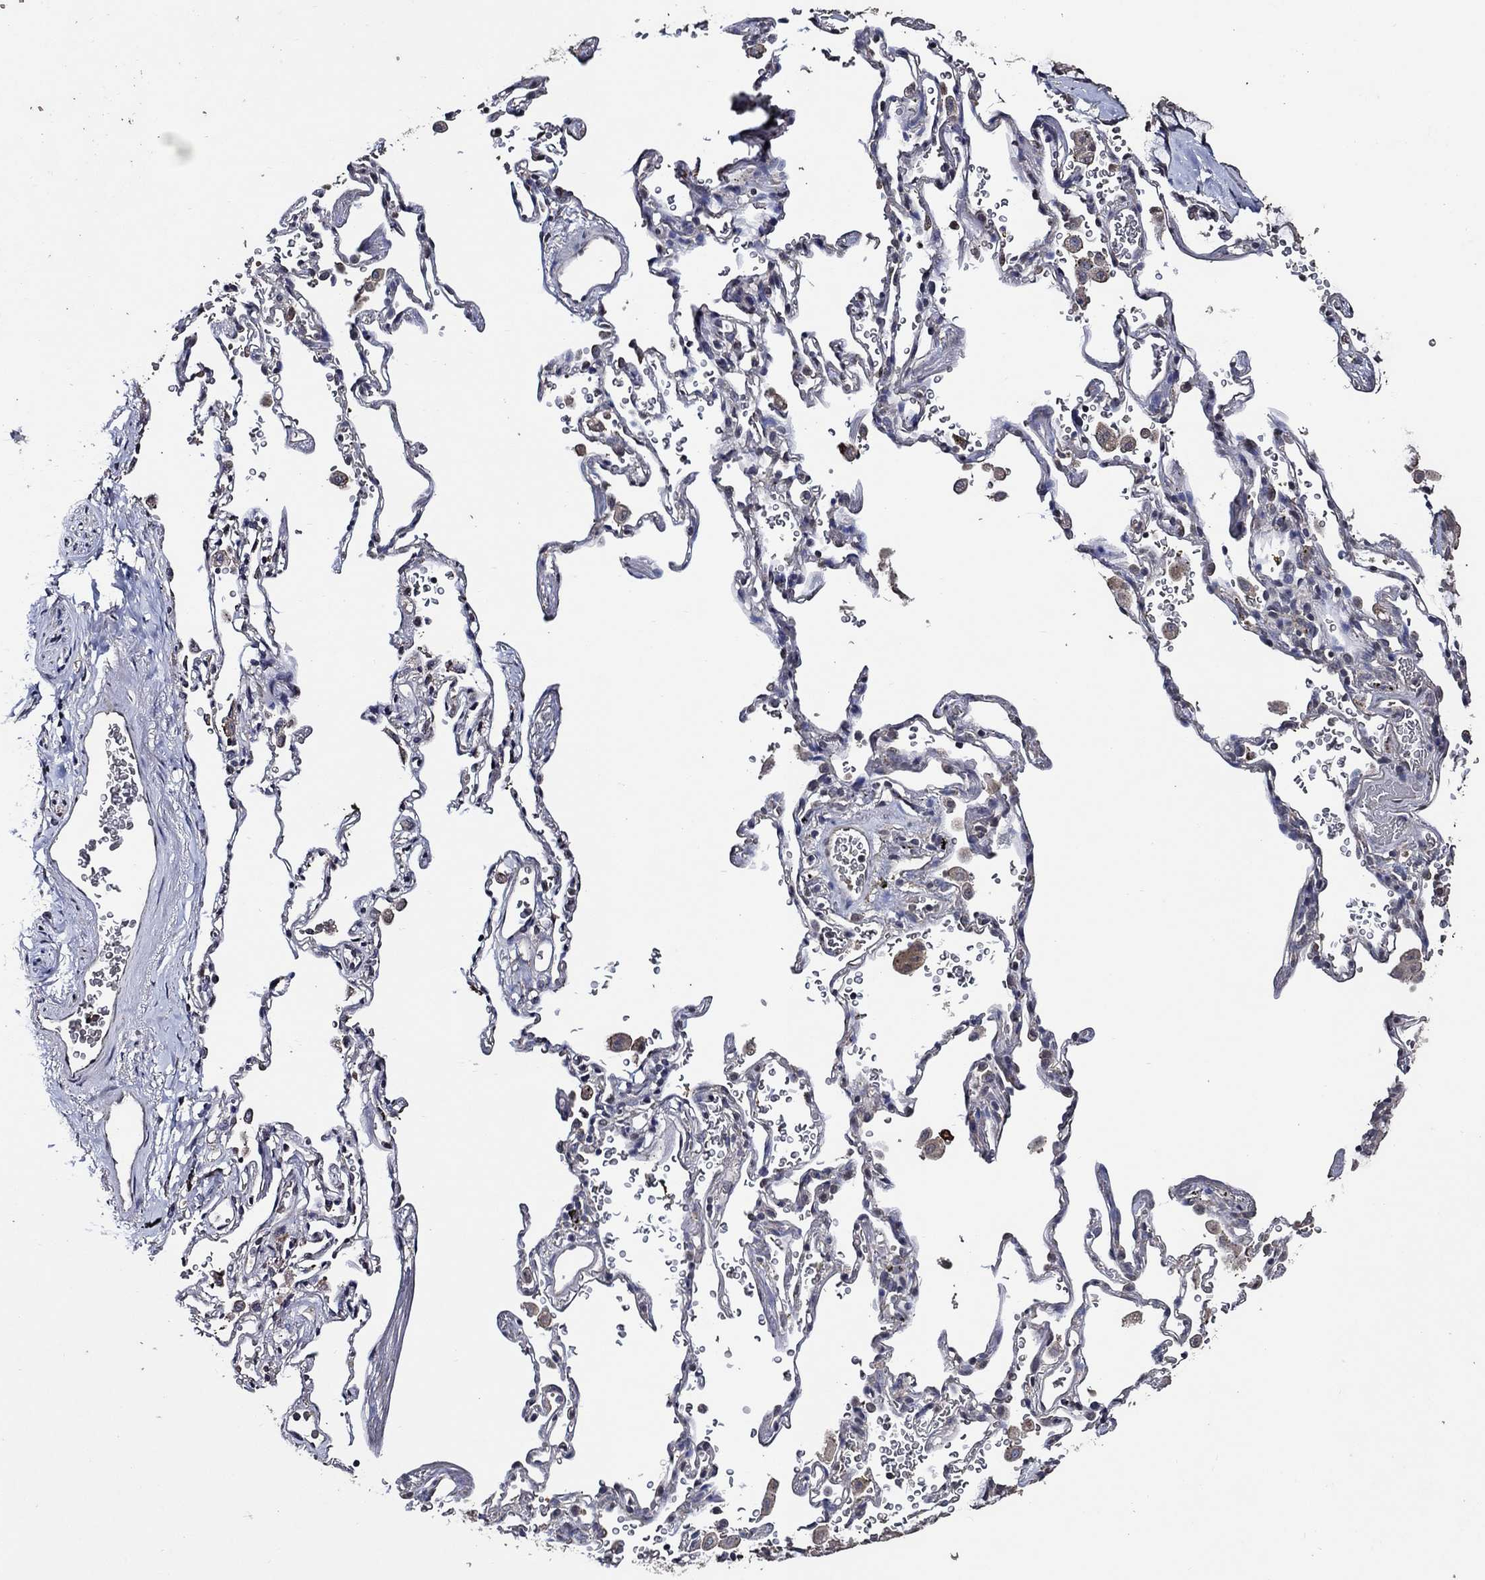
{"staining": {"intensity": "negative", "quantity": "none", "location": "none"}, "tissue": "adipose tissue", "cell_type": "Adipocytes", "image_type": "normal", "snomed": [{"axis": "morphology", "description": "Normal tissue, NOS"}, {"axis": "morphology", "description": "Adenocarcinoma, NOS"}, {"axis": "topography", "description": "Cartilage tissue"}, {"axis": "topography", "description": "Lung"}], "caption": "High magnification brightfield microscopy of normal adipose tissue stained with DAB (brown) and counterstained with hematoxylin (blue): adipocytes show no significant expression. Brightfield microscopy of IHC stained with DAB (brown) and hematoxylin (blue), captured at high magnification.", "gene": "HAP1", "patient": {"sex": "male", "age": 59}}